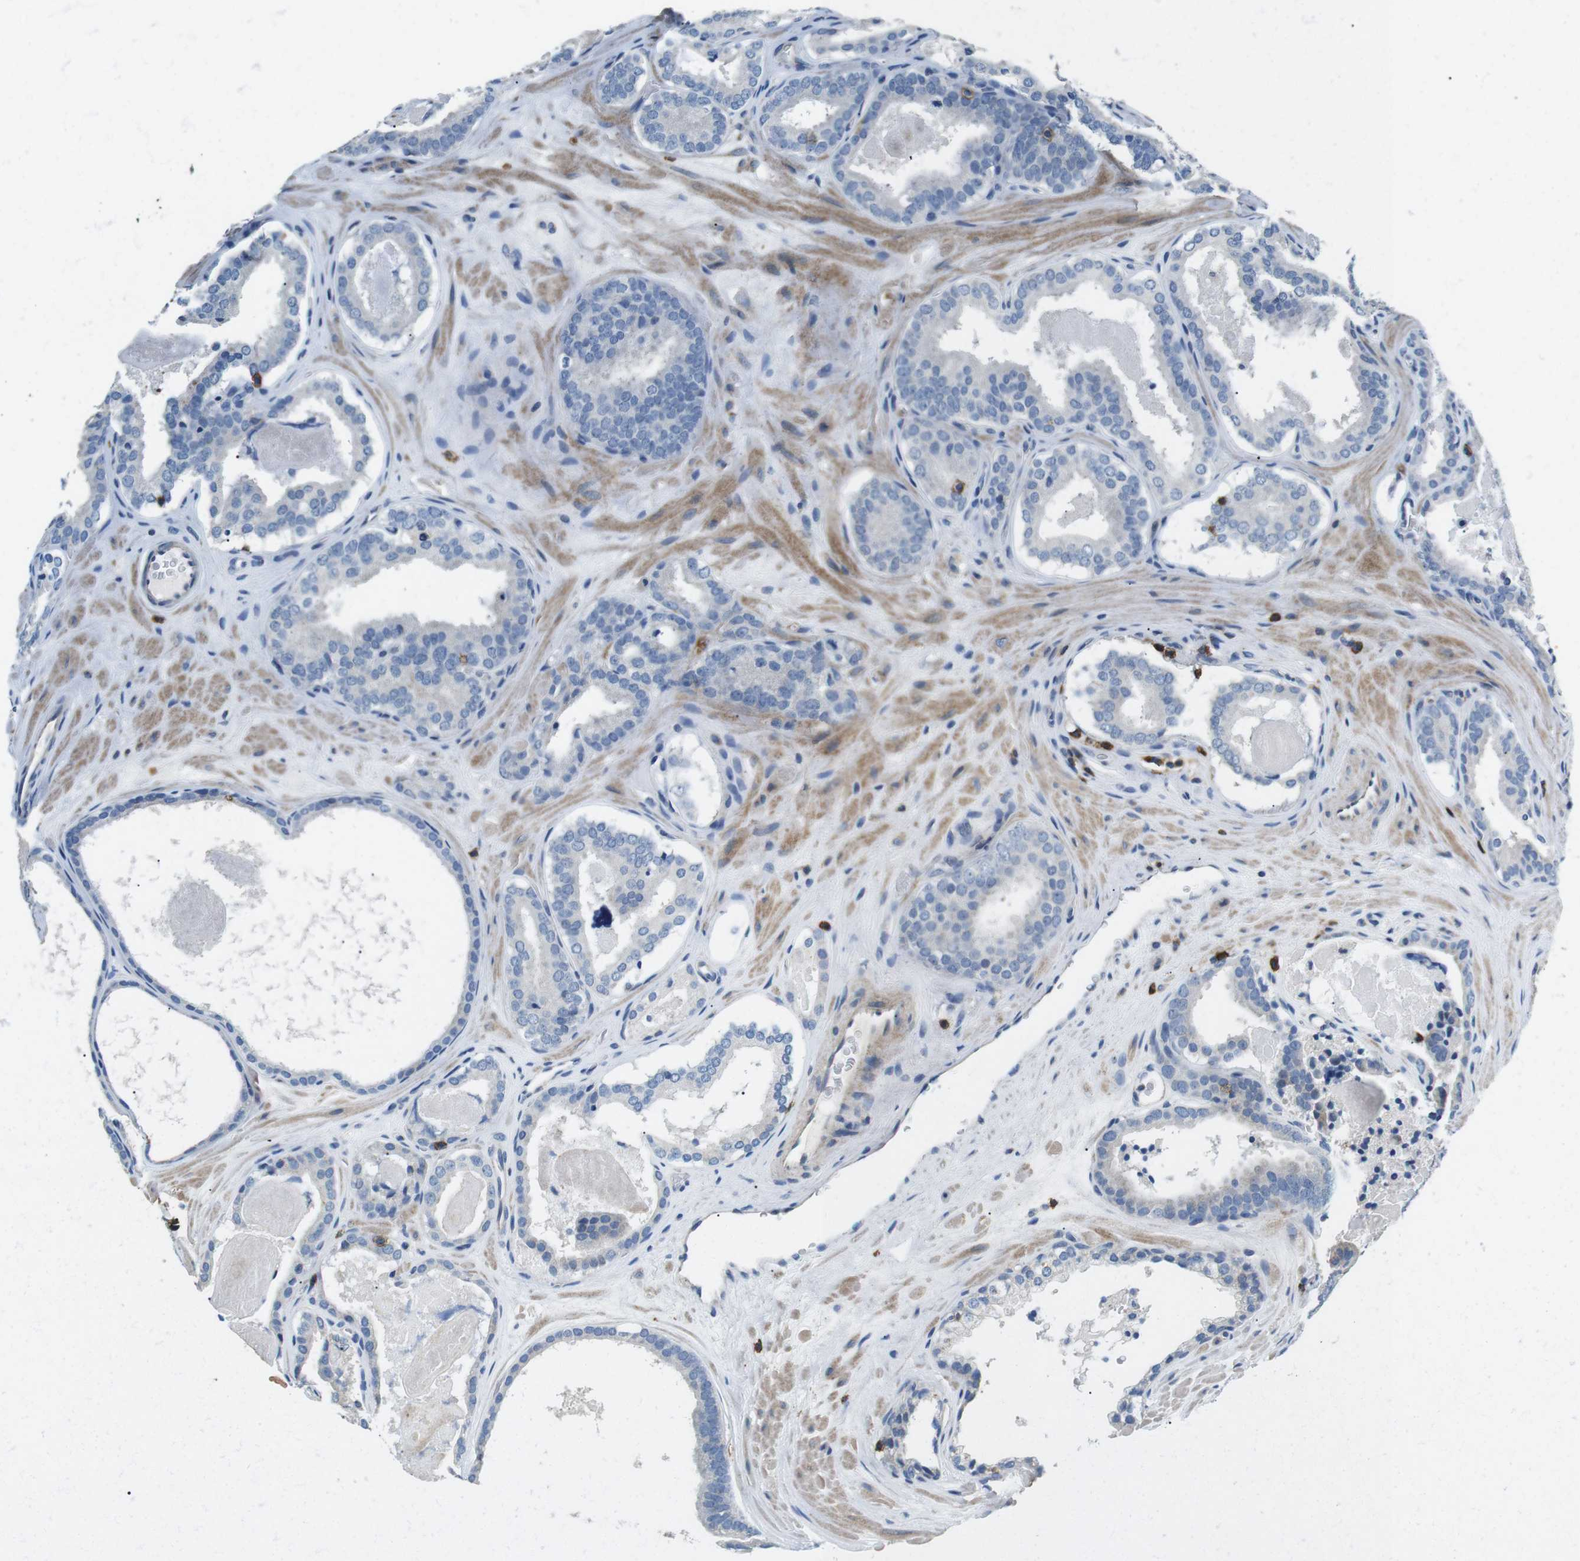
{"staining": {"intensity": "negative", "quantity": "none", "location": "none"}, "tissue": "prostate cancer", "cell_type": "Tumor cells", "image_type": "cancer", "snomed": [{"axis": "morphology", "description": "Adenocarcinoma, High grade"}, {"axis": "topography", "description": "Prostate"}], "caption": "A high-resolution image shows immunohistochemistry (IHC) staining of high-grade adenocarcinoma (prostate), which exhibits no significant expression in tumor cells. (DAB (3,3'-diaminobenzidine) immunohistochemistry visualized using brightfield microscopy, high magnification).", "gene": "CD6", "patient": {"sex": "male", "age": 60}}